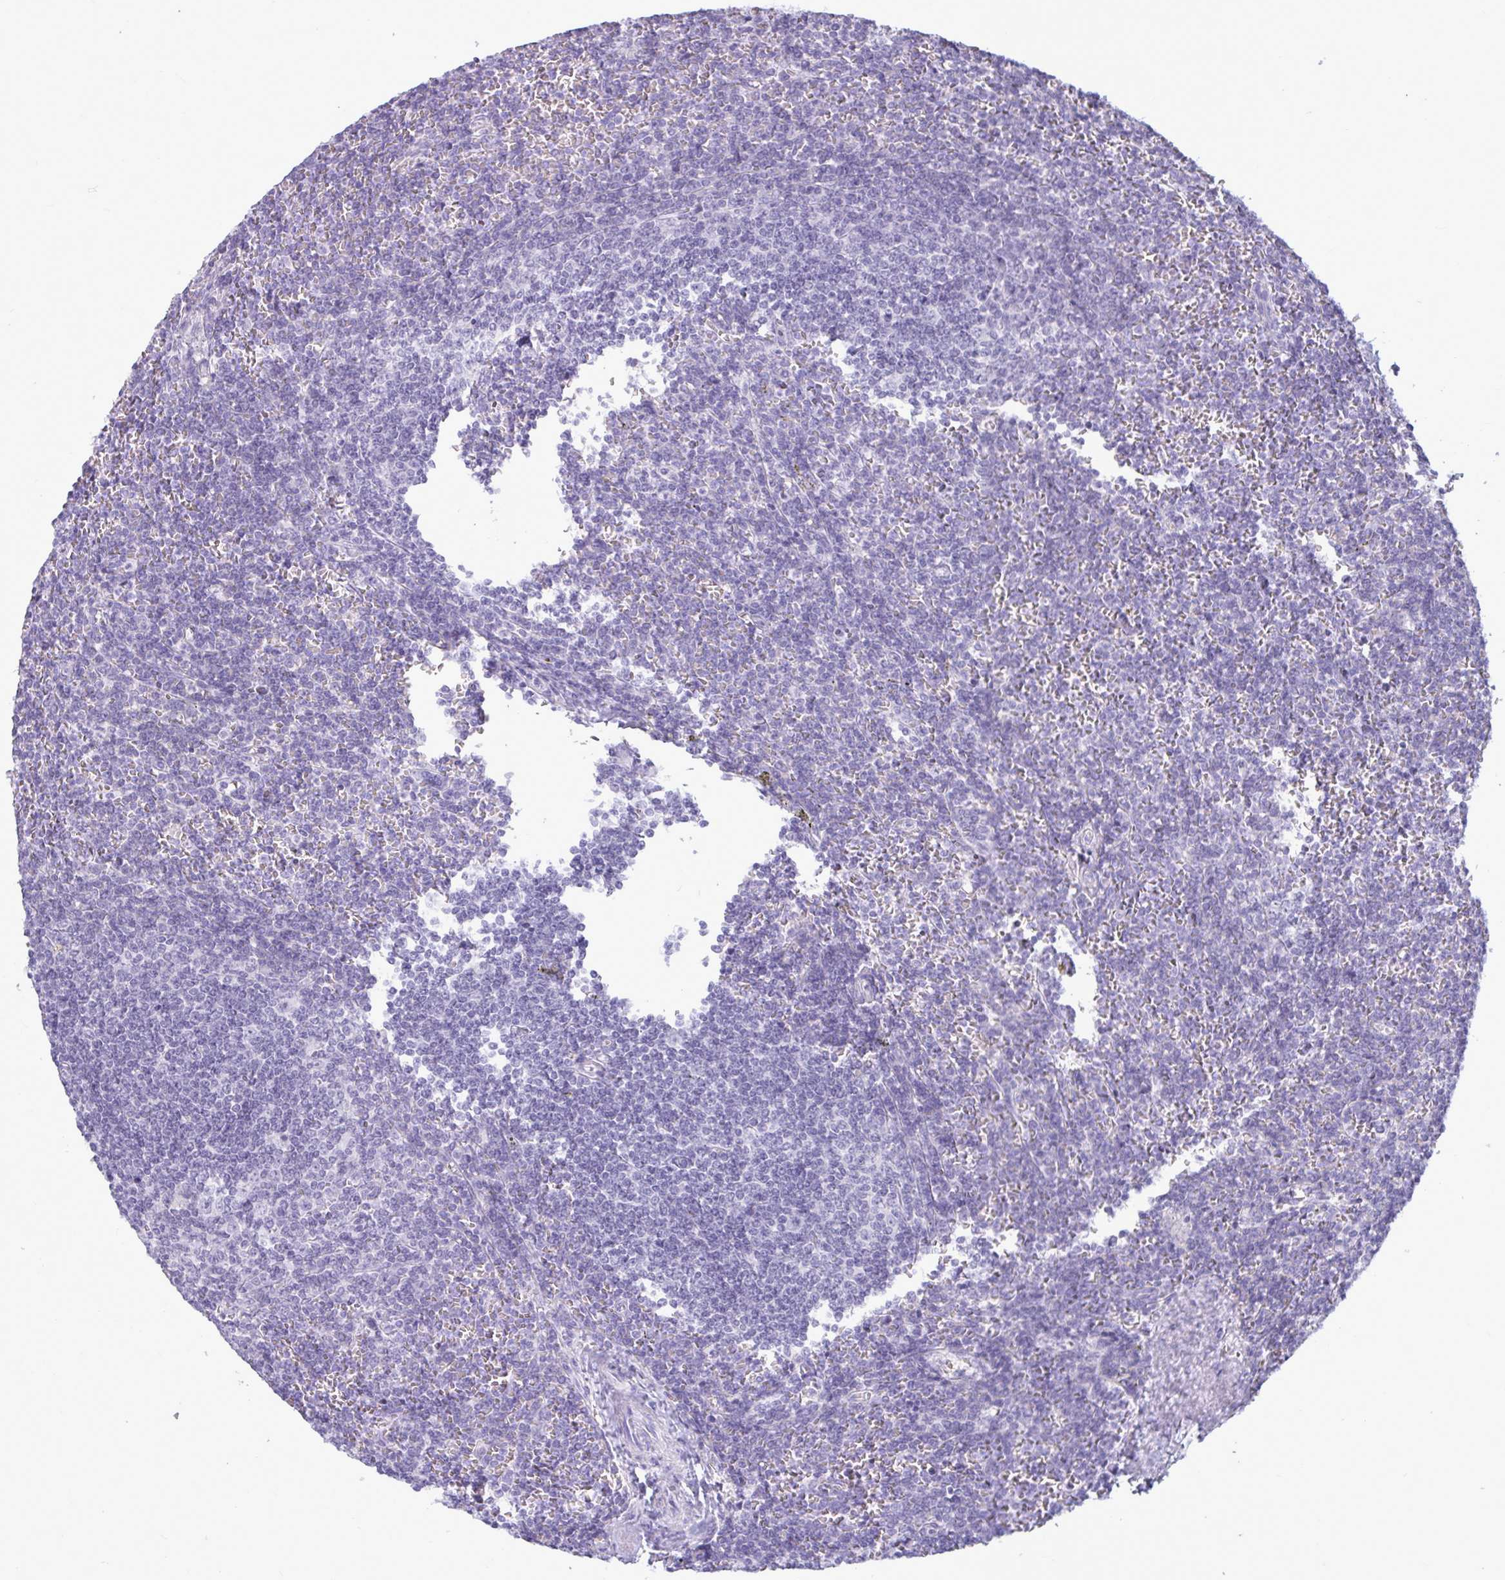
{"staining": {"intensity": "negative", "quantity": "none", "location": "none"}, "tissue": "lymphoma", "cell_type": "Tumor cells", "image_type": "cancer", "snomed": [{"axis": "morphology", "description": "Malignant lymphoma, non-Hodgkin's type, Low grade"}, {"axis": "topography", "description": "Spleen"}], "caption": "DAB (3,3'-diaminobenzidine) immunohistochemical staining of malignant lymphoma, non-Hodgkin's type (low-grade) displays no significant positivity in tumor cells.", "gene": "BBS10", "patient": {"sex": "male", "age": 78}}